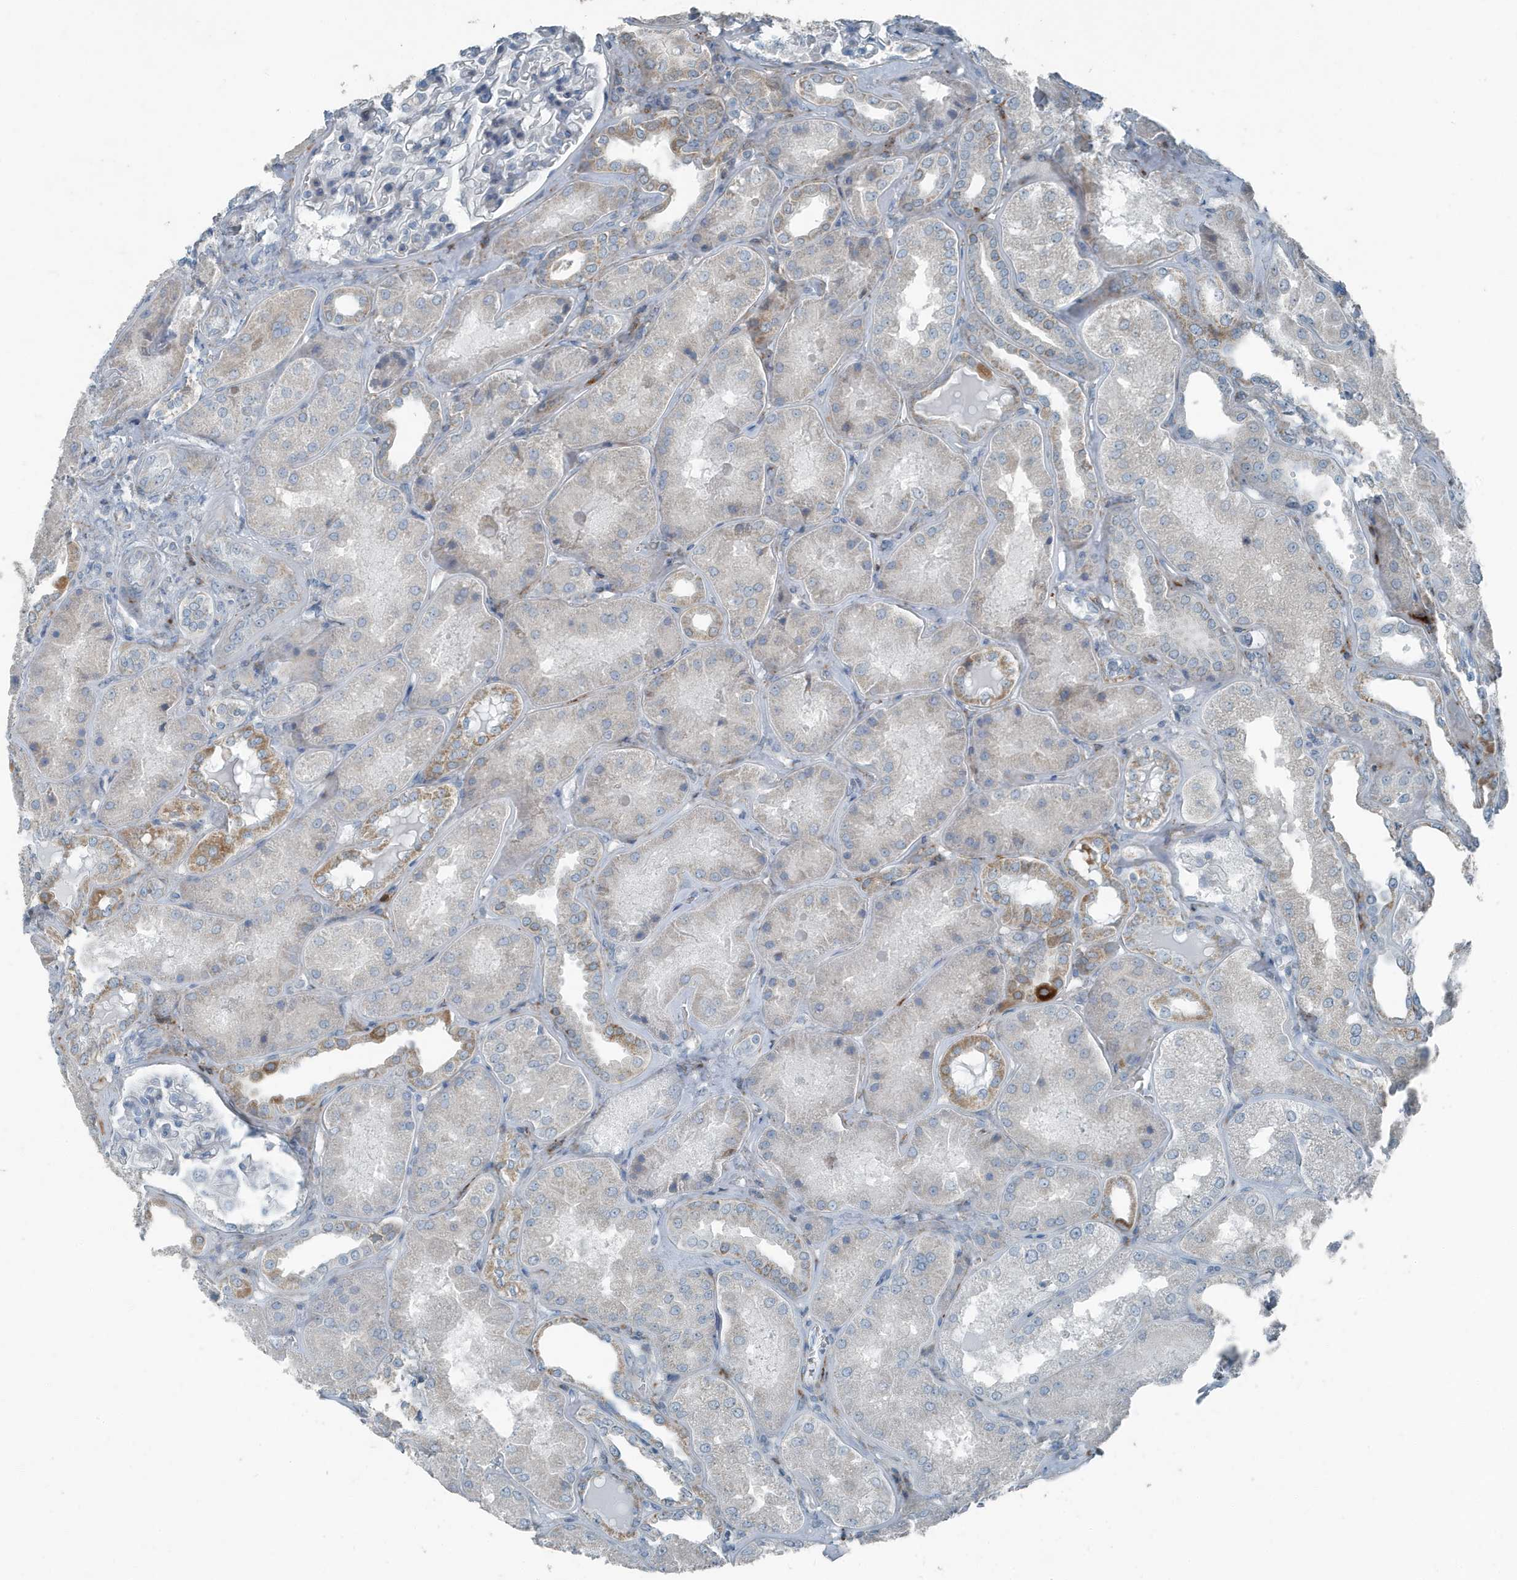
{"staining": {"intensity": "negative", "quantity": "none", "location": "none"}, "tissue": "kidney", "cell_type": "Cells in glomeruli", "image_type": "normal", "snomed": [{"axis": "morphology", "description": "Normal tissue, NOS"}, {"axis": "topography", "description": "Kidney"}], "caption": "The histopathology image demonstrates no significant staining in cells in glomeruli of kidney.", "gene": "FAM162A", "patient": {"sex": "female", "age": 56}}